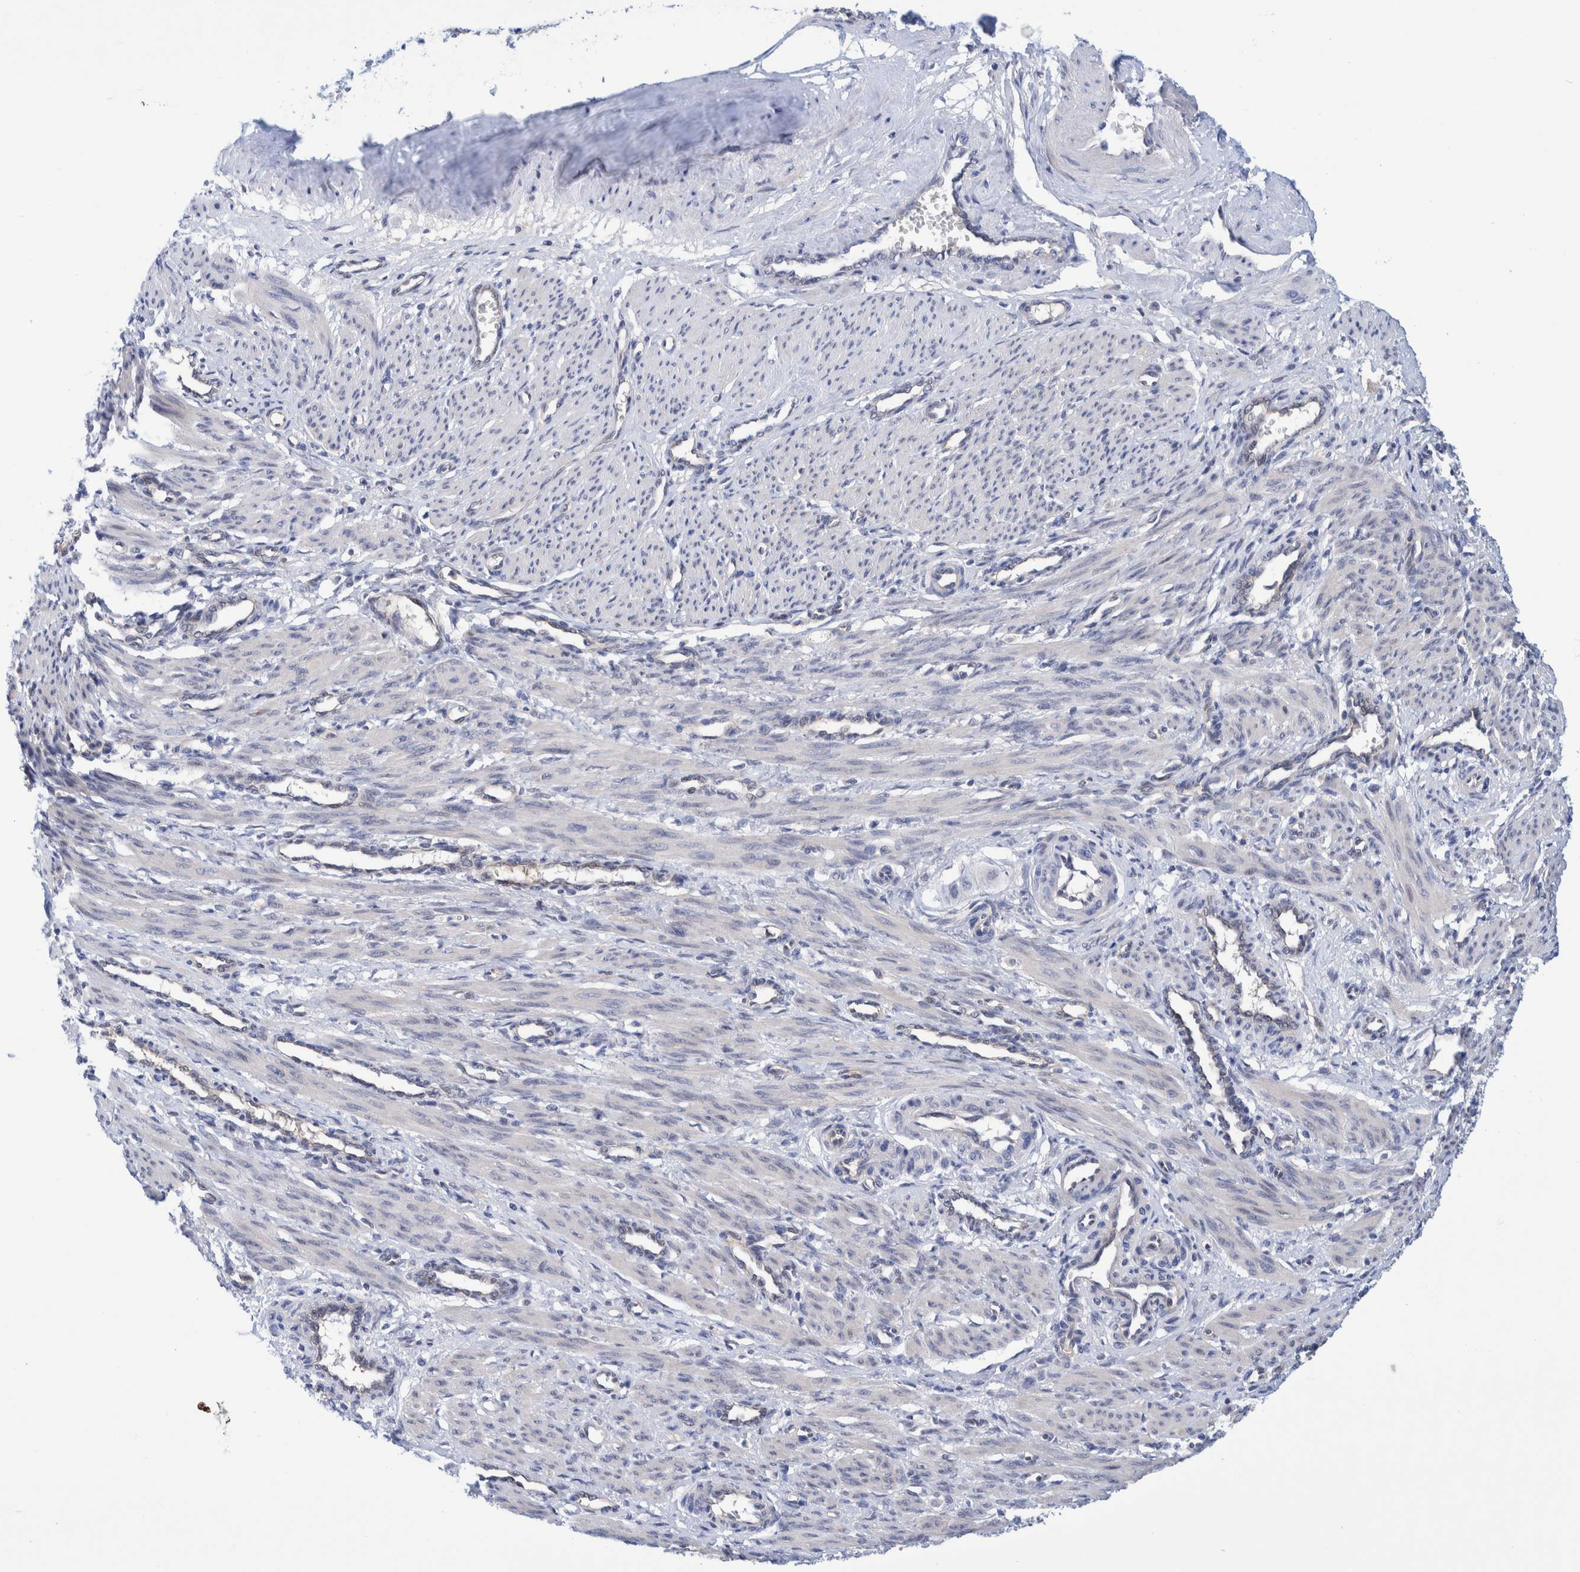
{"staining": {"intensity": "negative", "quantity": "none", "location": "none"}, "tissue": "smooth muscle", "cell_type": "Smooth muscle cells", "image_type": "normal", "snomed": [{"axis": "morphology", "description": "Normal tissue, NOS"}, {"axis": "topography", "description": "Endometrium"}], "caption": "Immunohistochemistry (IHC) micrograph of normal human smooth muscle stained for a protein (brown), which displays no staining in smooth muscle cells.", "gene": "PFAS", "patient": {"sex": "female", "age": 33}}